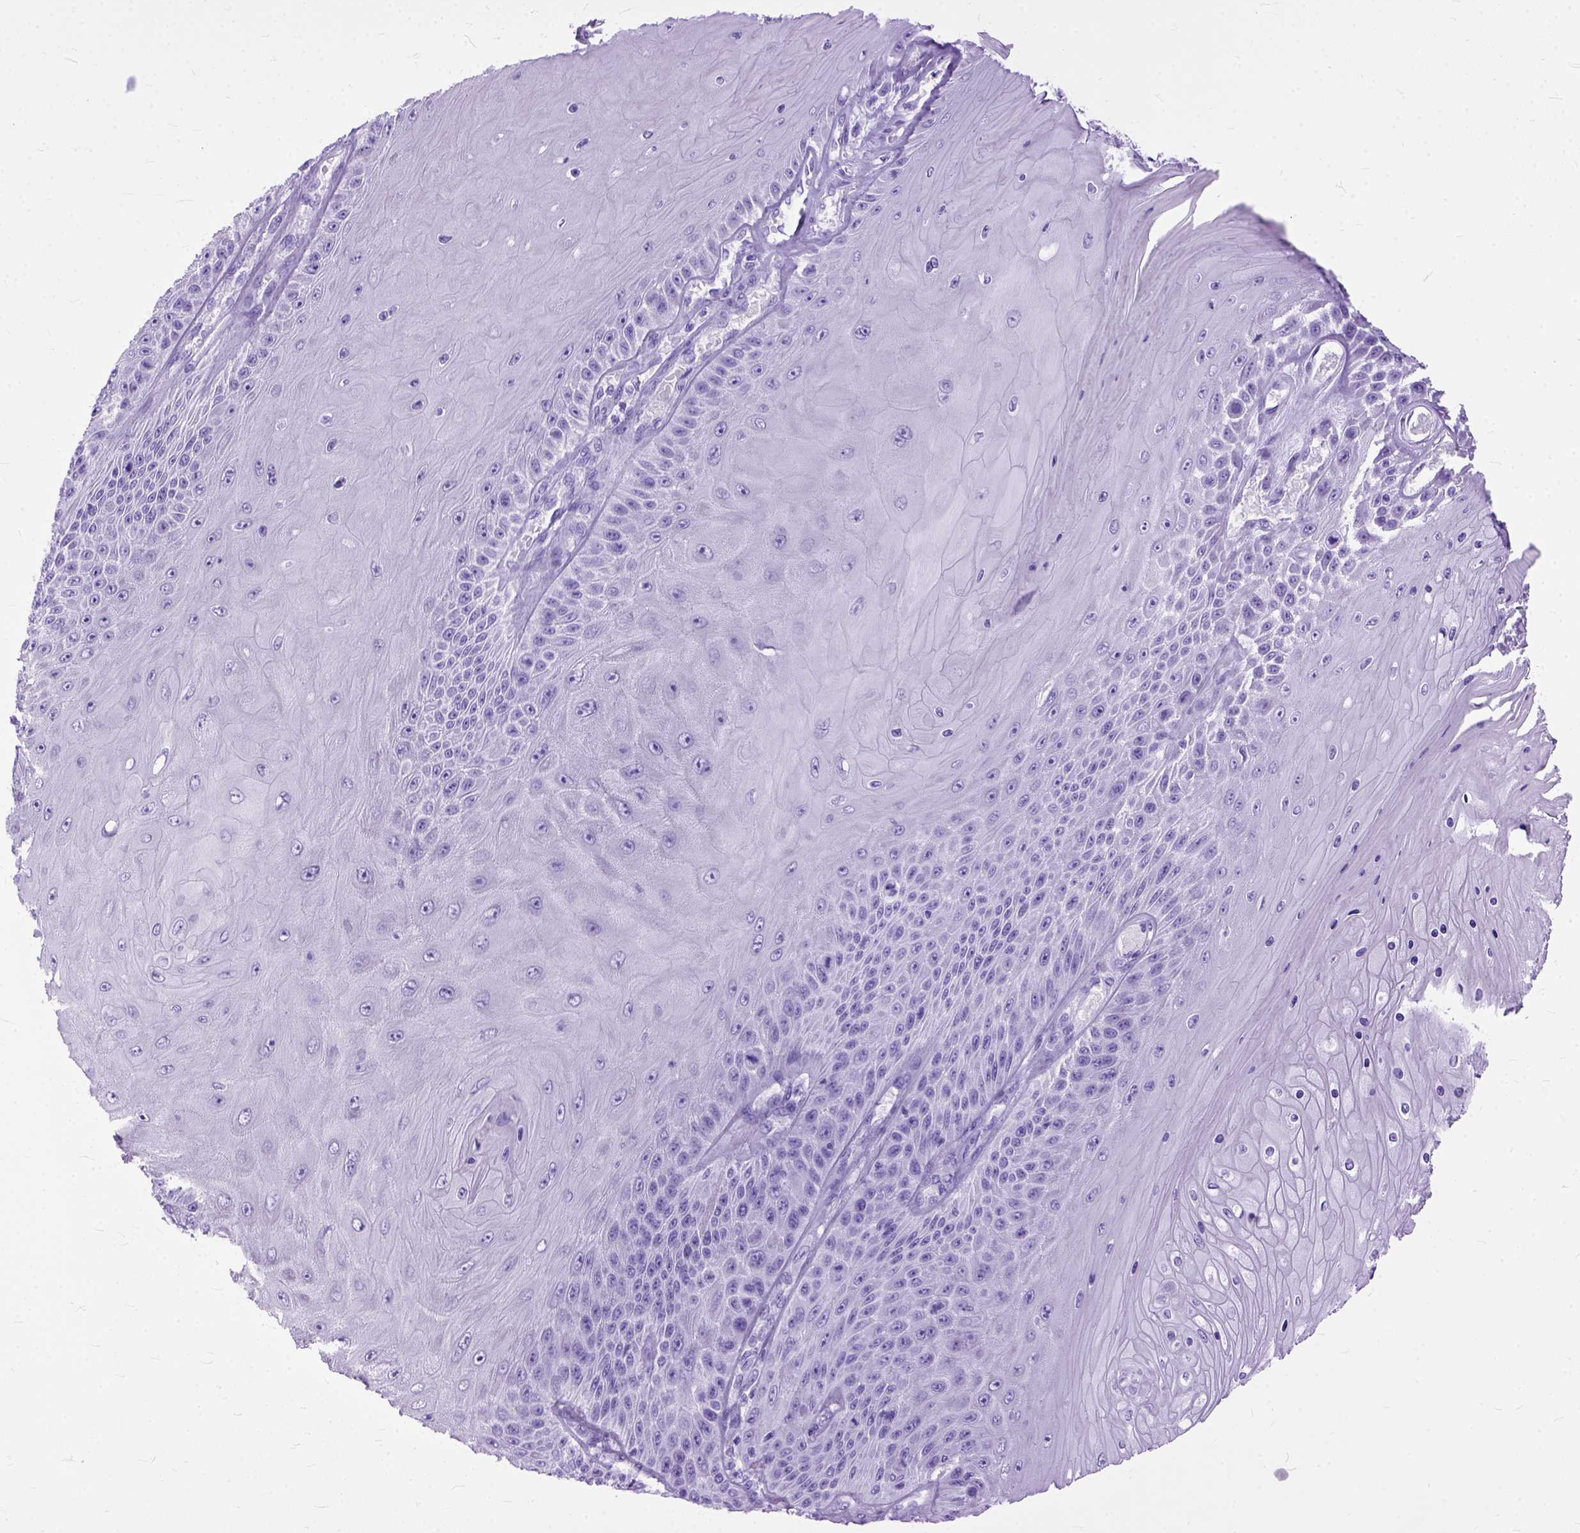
{"staining": {"intensity": "negative", "quantity": "none", "location": "none"}, "tissue": "skin cancer", "cell_type": "Tumor cells", "image_type": "cancer", "snomed": [{"axis": "morphology", "description": "Squamous cell carcinoma, NOS"}, {"axis": "topography", "description": "Skin"}], "caption": "Immunohistochemical staining of squamous cell carcinoma (skin) exhibits no significant expression in tumor cells. (DAB immunohistochemistry visualized using brightfield microscopy, high magnification).", "gene": "GNGT1", "patient": {"sex": "male", "age": 62}}